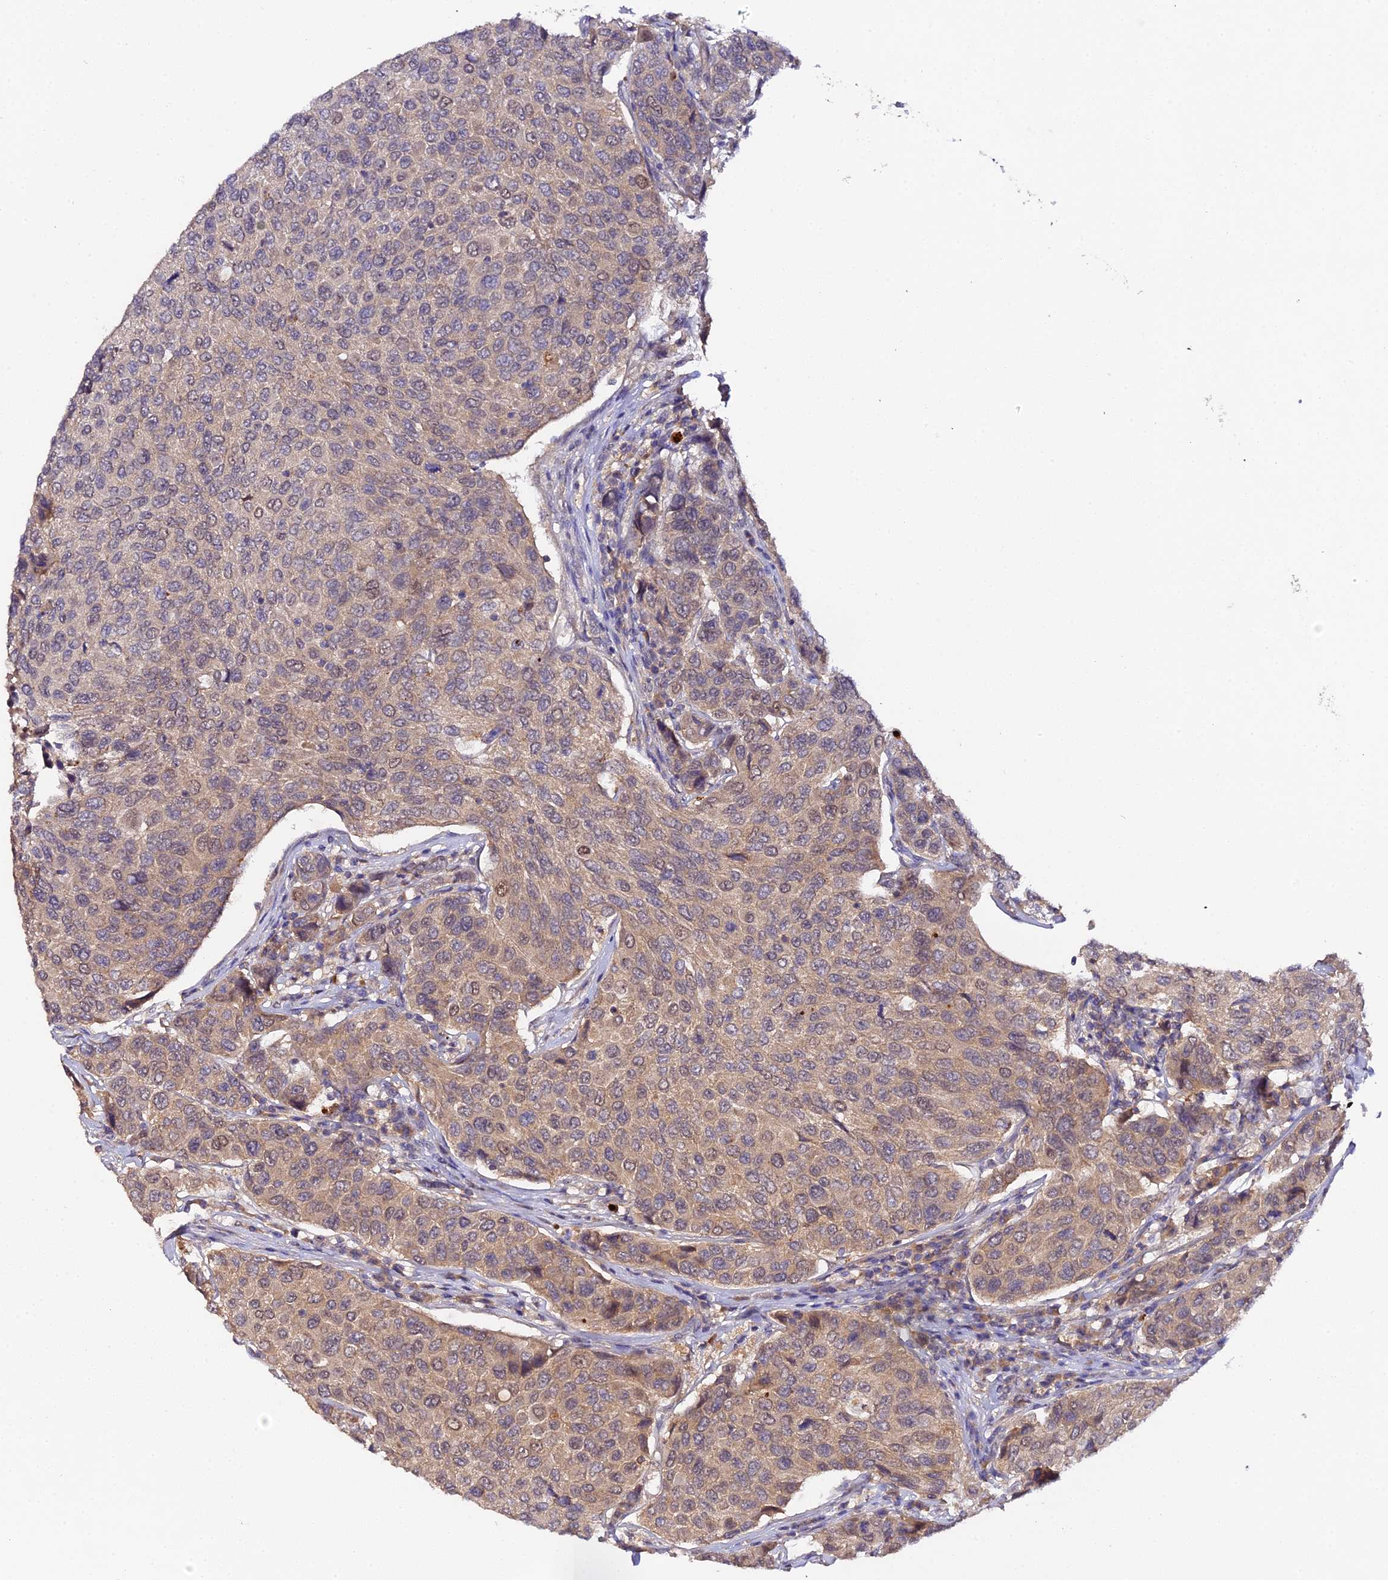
{"staining": {"intensity": "moderate", "quantity": ">75%", "location": "cytoplasmic/membranous,nuclear"}, "tissue": "breast cancer", "cell_type": "Tumor cells", "image_type": "cancer", "snomed": [{"axis": "morphology", "description": "Duct carcinoma"}, {"axis": "topography", "description": "Breast"}], "caption": "Breast invasive ductal carcinoma stained with a brown dye reveals moderate cytoplasmic/membranous and nuclear positive staining in approximately >75% of tumor cells.", "gene": "TRIM26", "patient": {"sex": "female", "age": 55}}